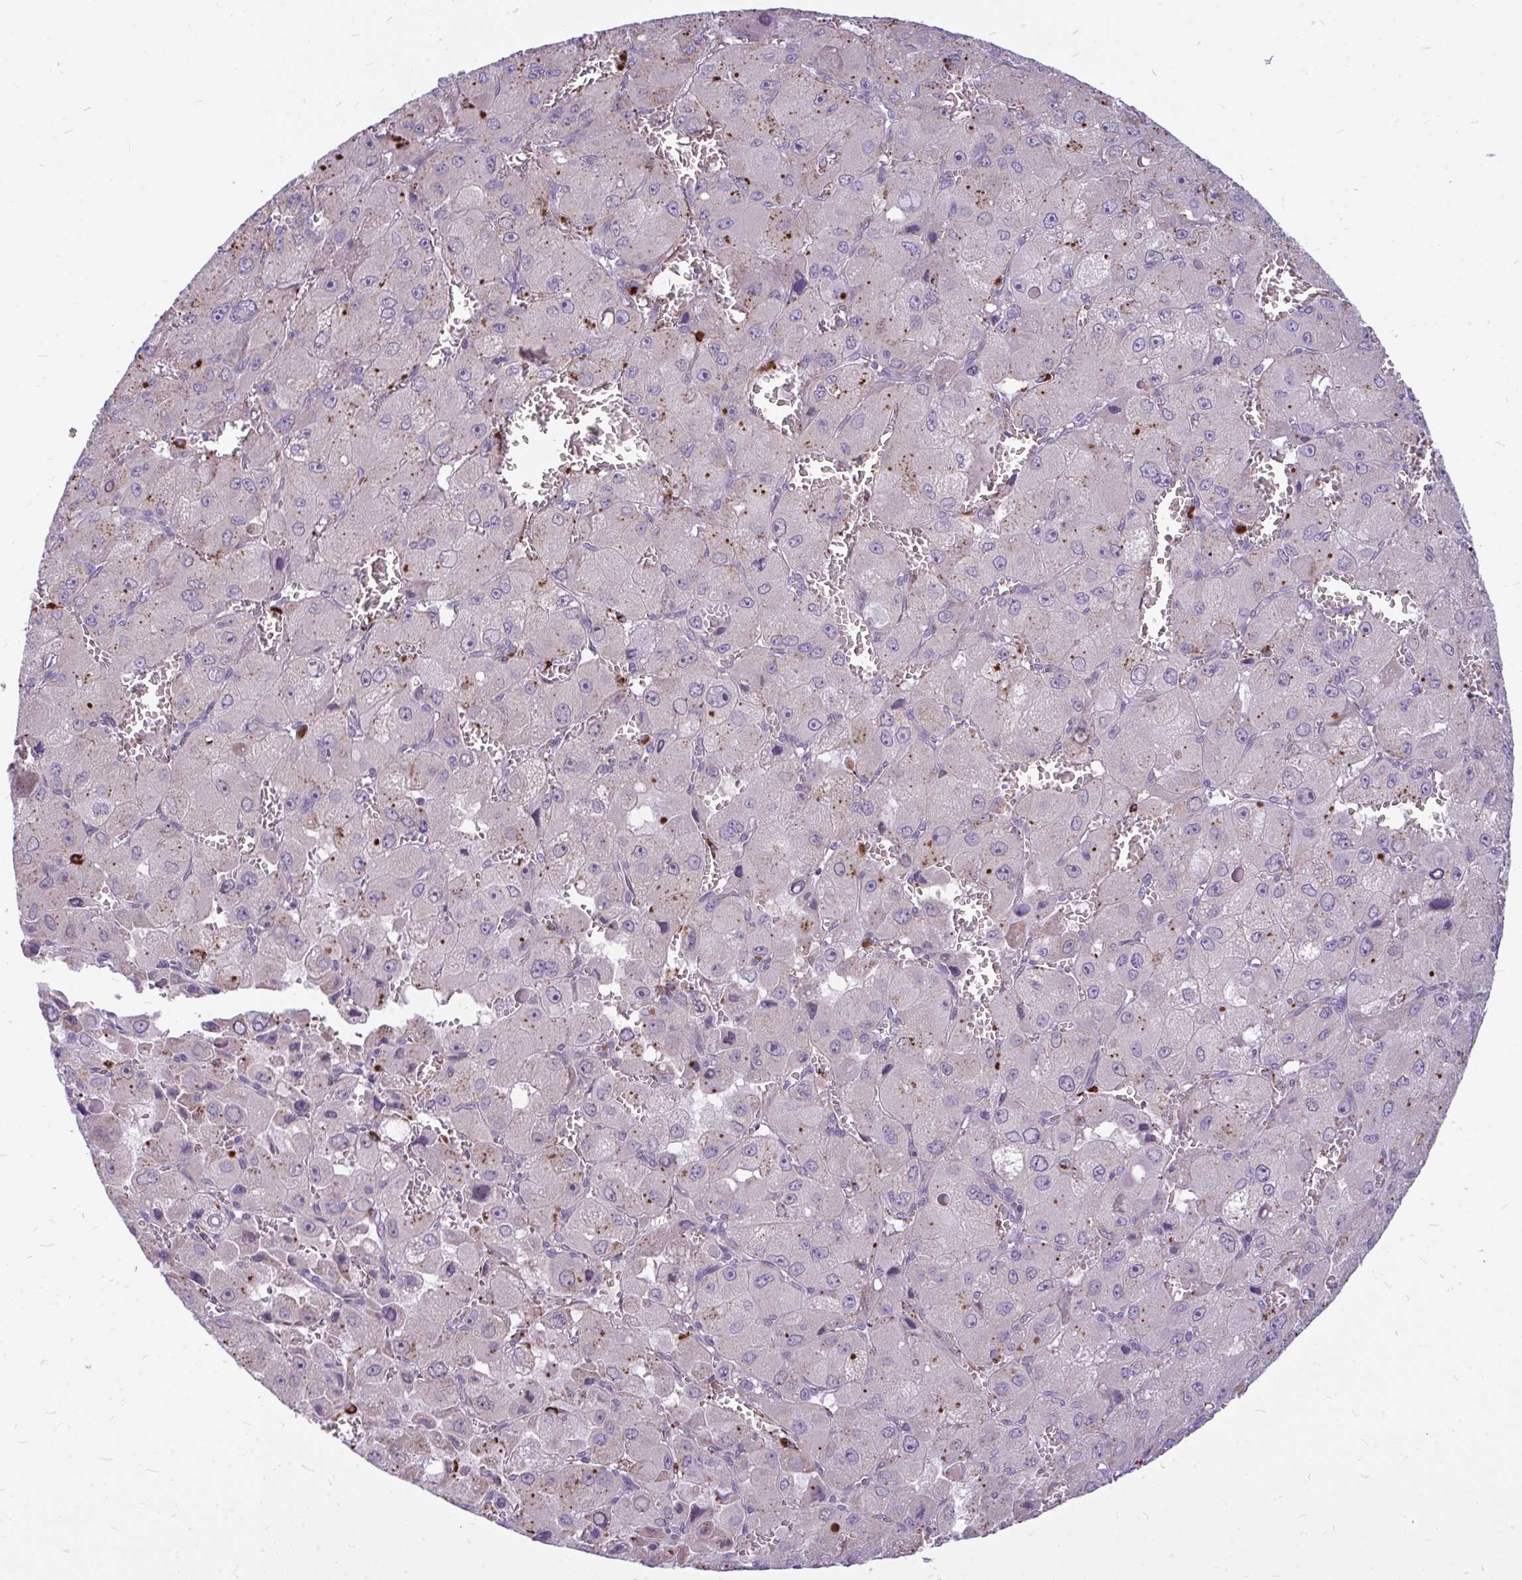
{"staining": {"intensity": "moderate", "quantity": "<25%", "location": "cytoplasmic/membranous"}, "tissue": "liver cancer", "cell_type": "Tumor cells", "image_type": "cancer", "snomed": [{"axis": "morphology", "description": "Carcinoma, Hepatocellular, NOS"}, {"axis": "topography", "description": "Liver"}], "caption": "About <25% of tumor cells in liver cancer (hepatocellular carcinoma) demonstrate moderate cytoplasmic/membranous protein positivity as visualized by brown immunohistochemical staining.", "gene": "ZSCAN25", "patient": {"sex": "male", "age": 27}}